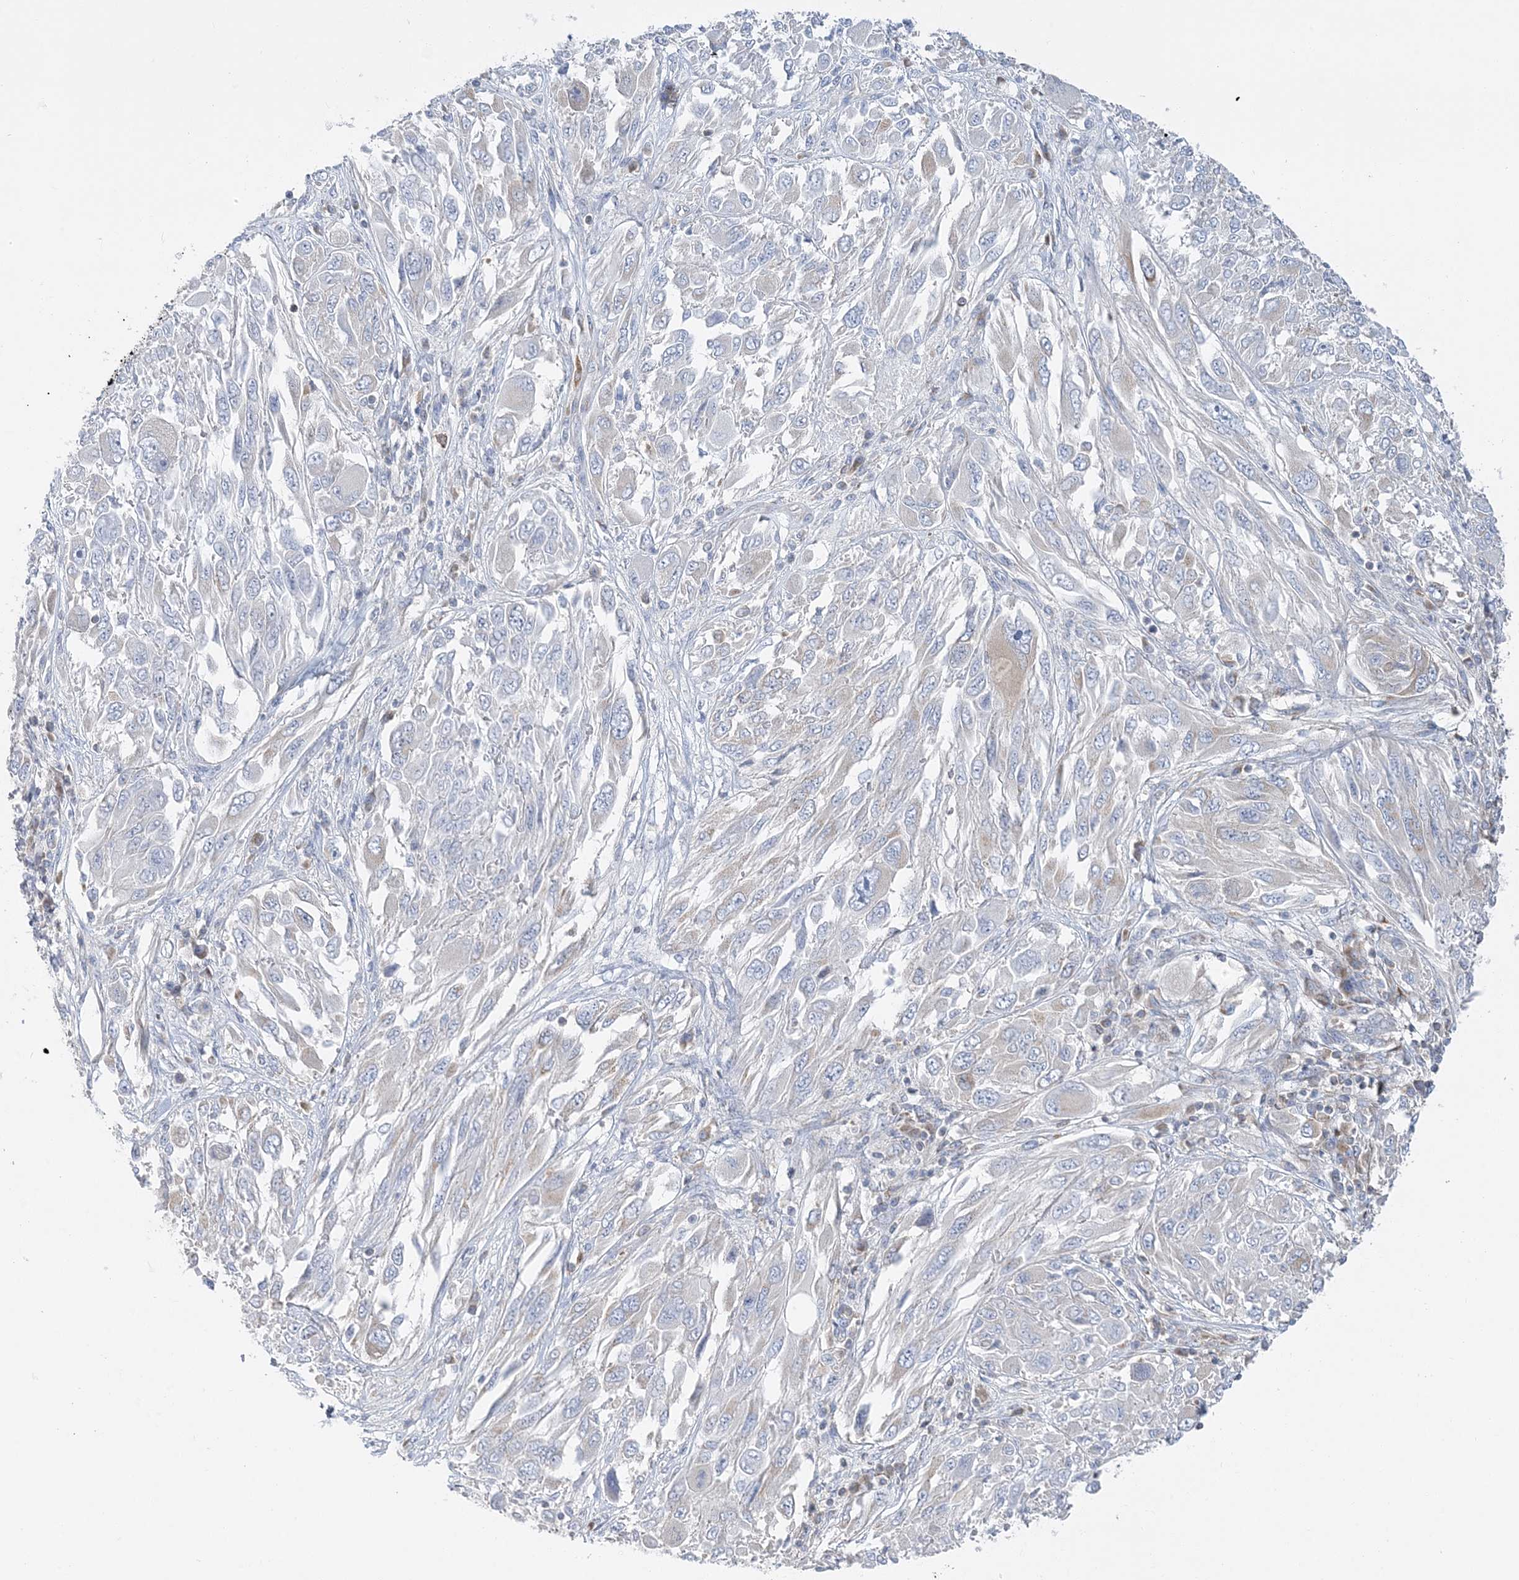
{"staining": {"intensity": "negative", "quantity": "none", "location": "none"}, "tissue": "melanoma", "cell_type": "Tumor cells", "image_type": "cancer", "snomed": [{"axis": "morphology", "description": "Malignant melanoma, NOS"}, {"axis": "topography", "description": "Skin"}], "caption": "The micrograph reveals no significant positivity in tumor cells of melanoma. Nuclei are stained in blue.", "gene": "FAM114A2", "patient": {"sex": "female", "age": 91}}